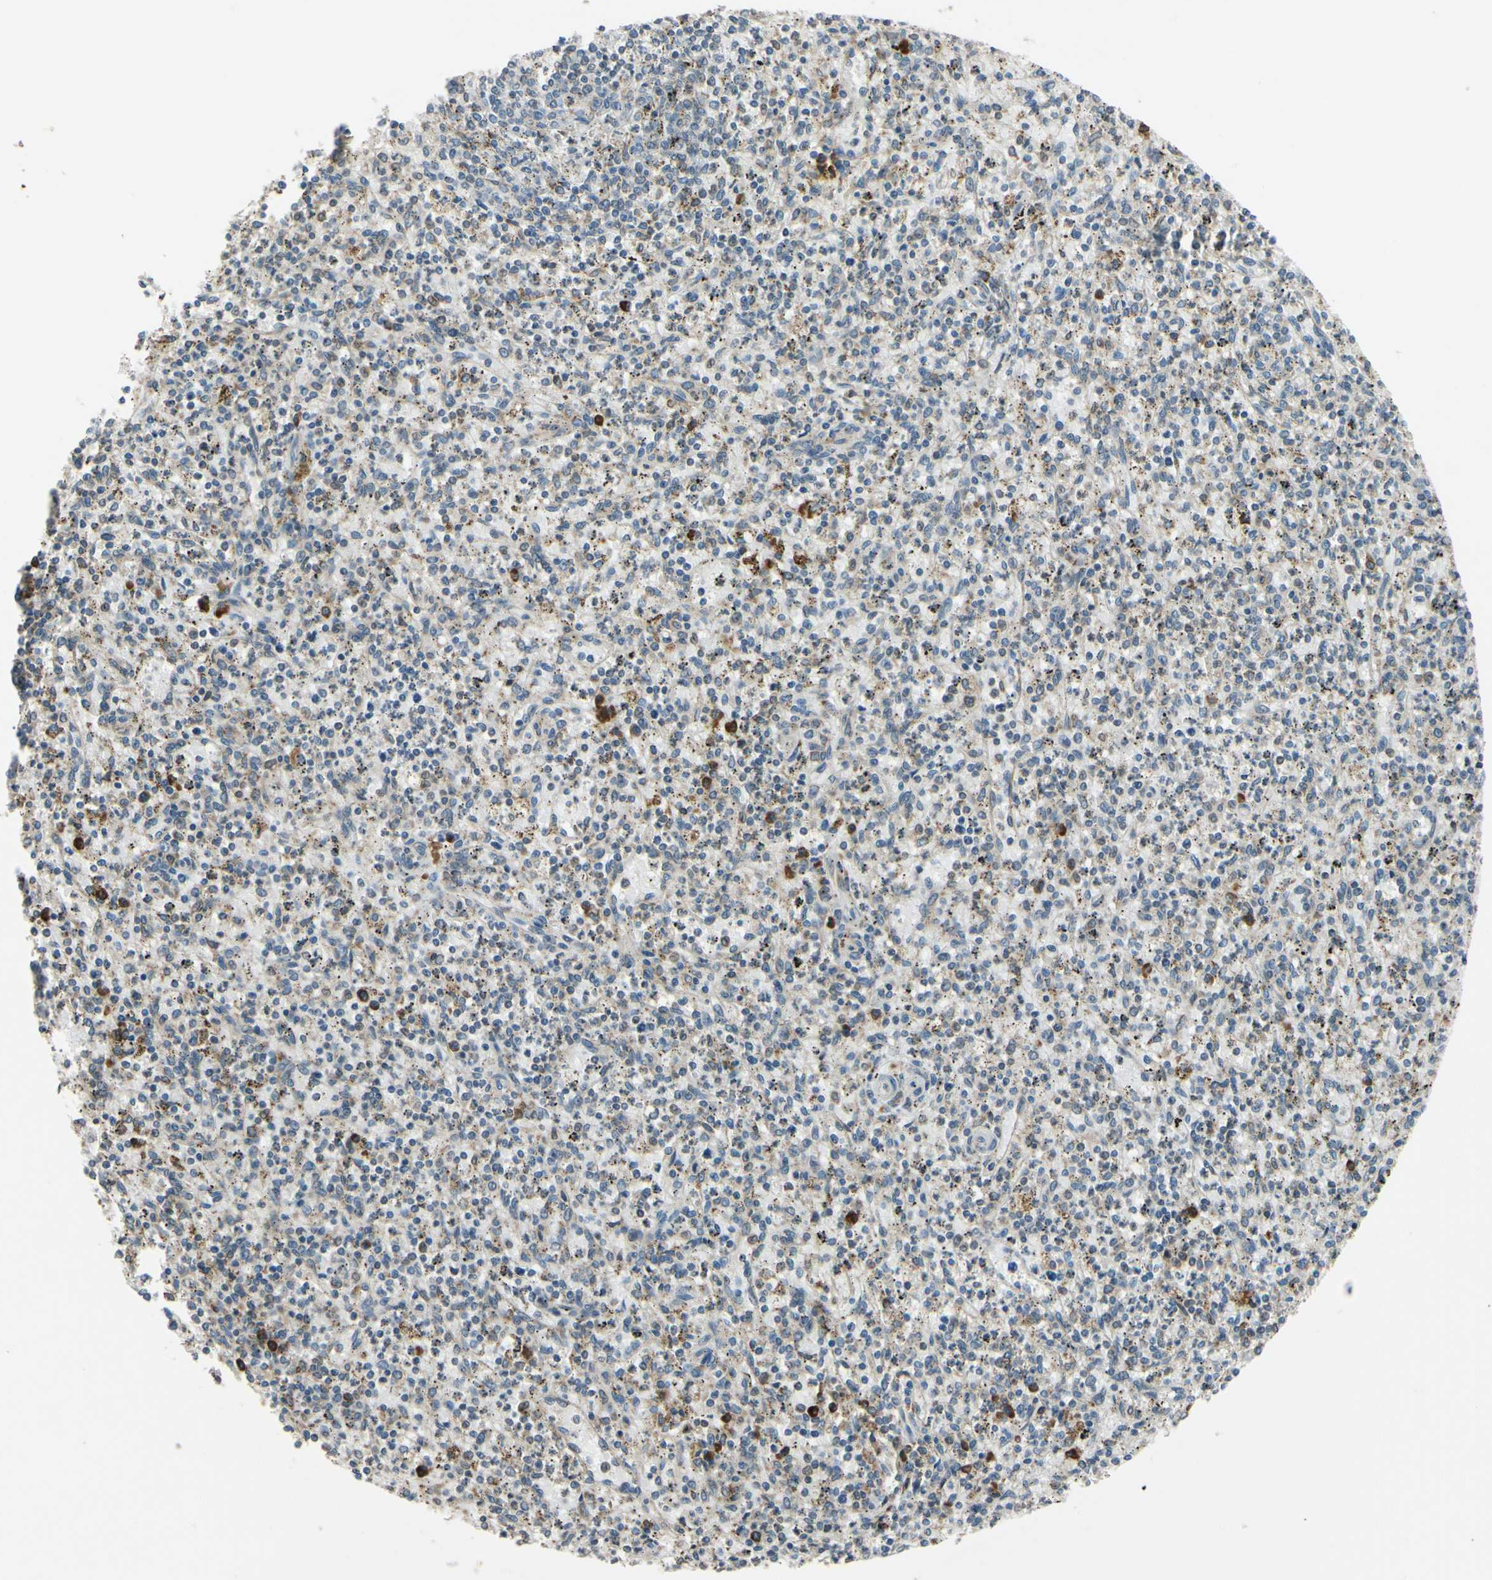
{"staining": {"intensity": "strong", "quantity": "<25%", "location": "cytoplasmic/membranous"}, "tissue": "spleen", "cell_type": "Cells in red pulp", "image_type": "normal", "snomed": [{"axis": "morphology", "description": "Normal tissue, NOS"}, {"axis": "topography", "description": "Spleen"}], "caption": "Cells in red pulp exhibit strong cytoplasmic/membranous positivity in about <25% of cells in unremarkable spleen.", "gene": "RPN2", "patient": {"sex": "male", "age": 72}}